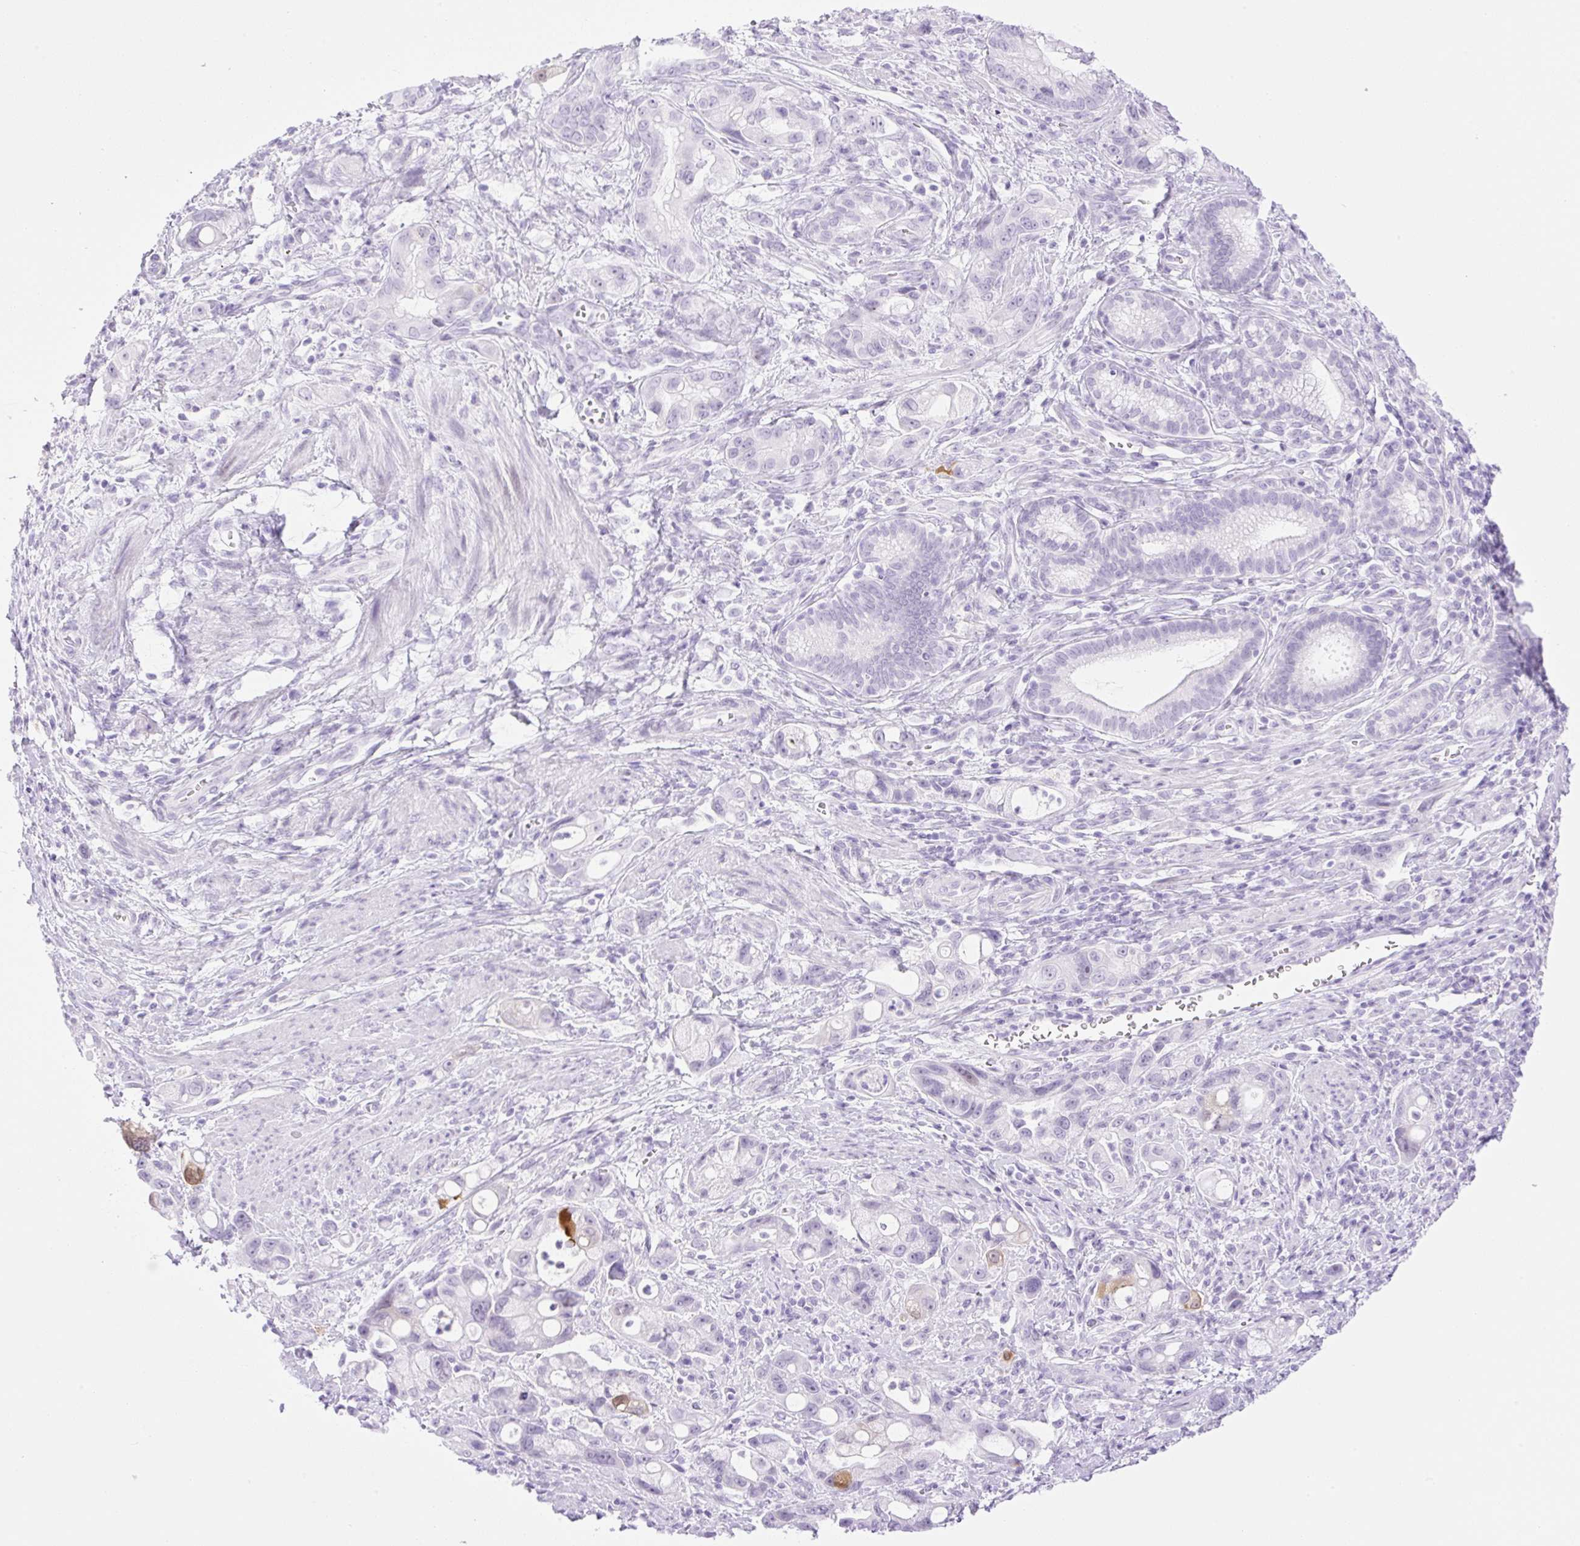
{"staining": {"intensity": "strong", "quantity": "<25%", "location": "cytoplasmic/membranous"}, "tissue": "pancreatic cancer", "cell_type": "Tumor cells", "image_type": "cancer", "snomed": [{"axis": "morphology", "description": "Adenocarcinoma, NOS"}, {"axis": "topography", "description": "Pancreas"}], "caption": "IHC staining of pancreatic cancer (adenocarcinoma), which displays medium levels of strong cytoplasmic/membranous staining in approximately <25% of tumor cells indicating strong cytoplasmic/membranous protein positivity. The staining was performed using DAB (brown) for protein detection and nuclei were counterstained in hematoxylin (blue).", "gene": "SPRR4", "patient": {"sex": "male", "age": 68}}